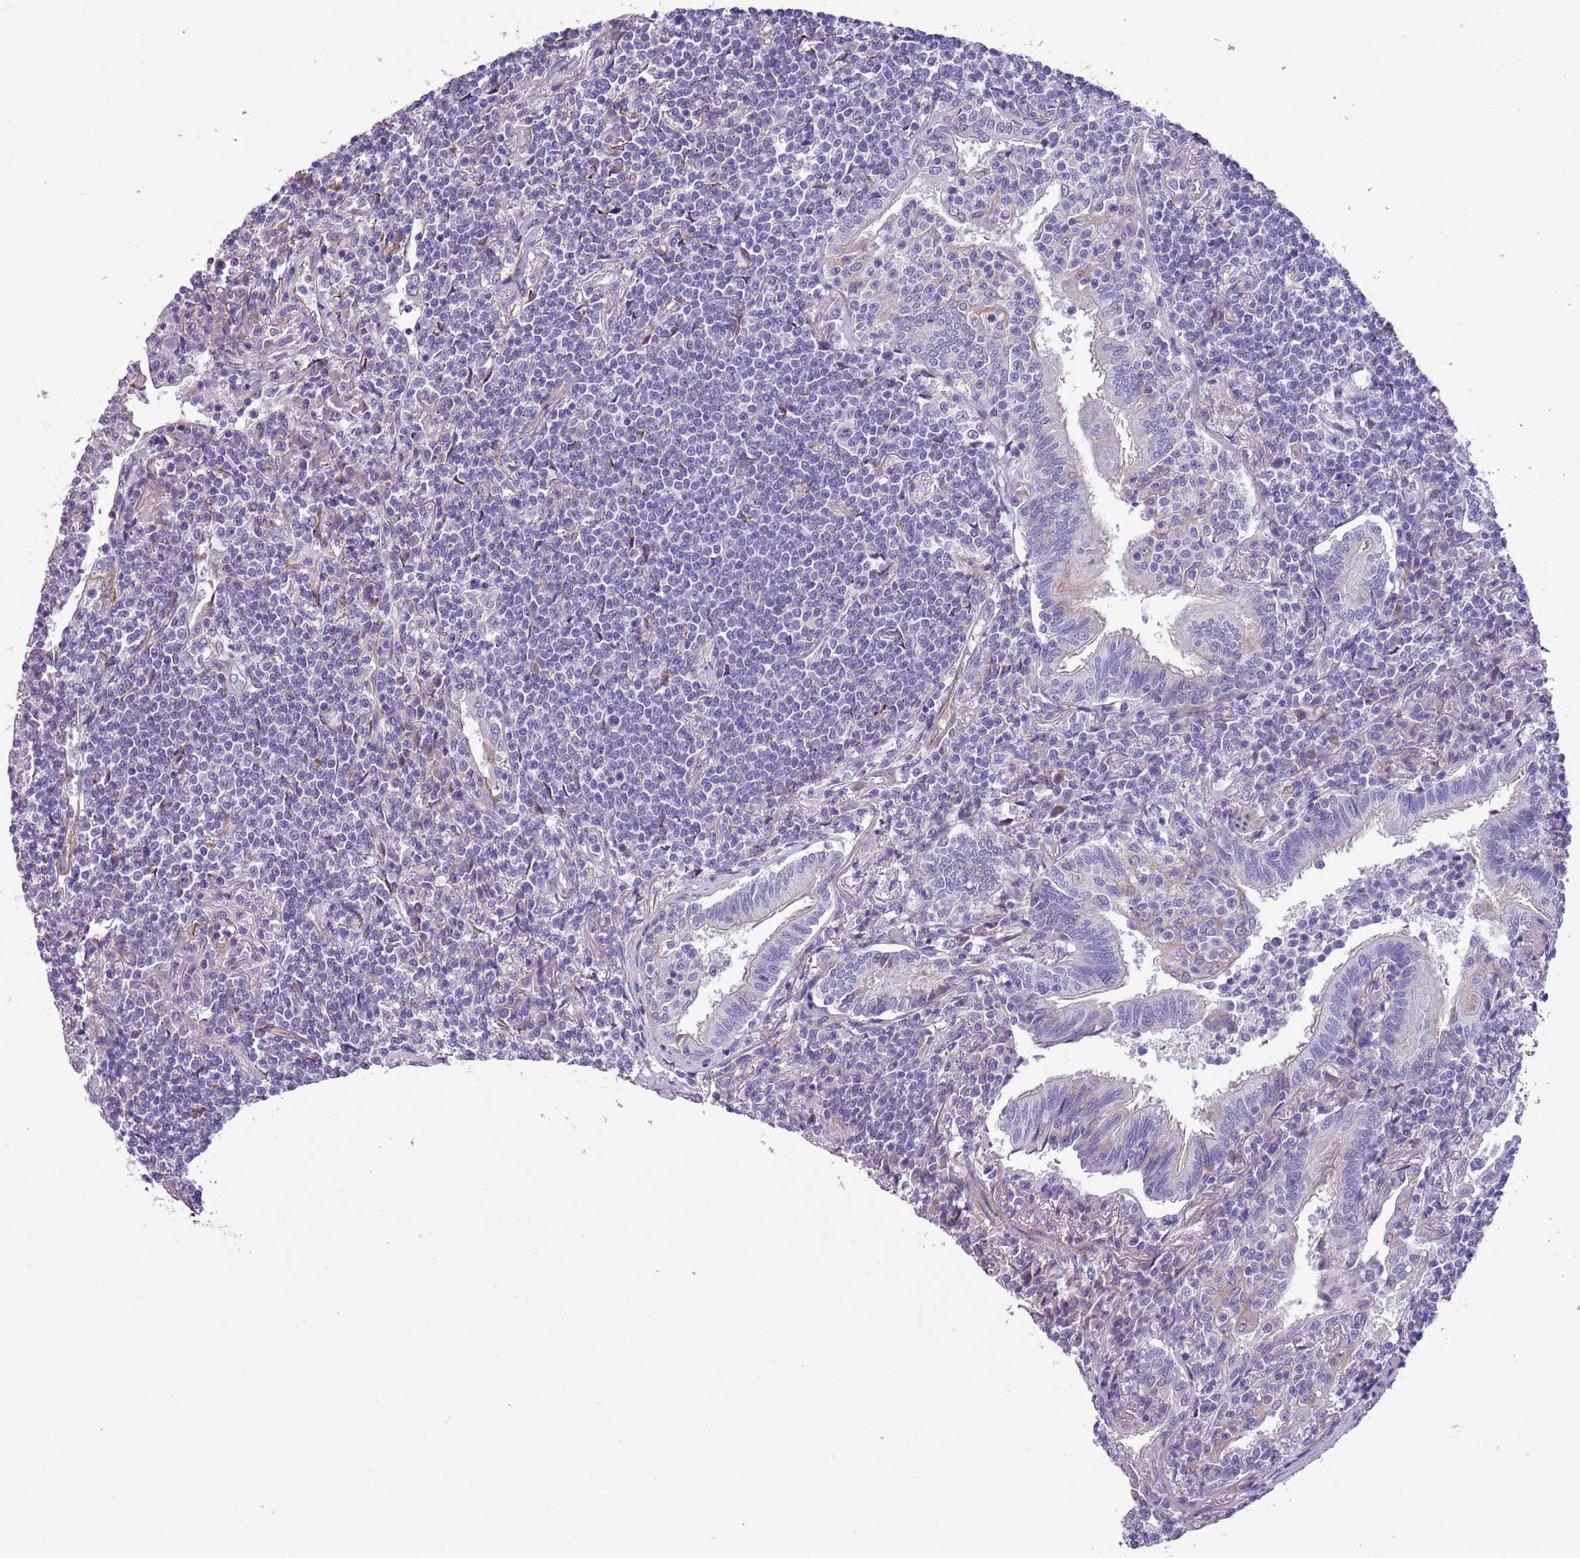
{"staining": {"intensity": "negative", "quantity": "none", "location": "none"}, "tissue": "lymphoma", "cell_type": "Tumor cells", "image_type": "cancer", "snomed": [{"axis": "morphology", "description": "Malignant lymphoma, non-Hodgkin's type, Low grade"}, {"axis": "topography", "description": "Lung"}], "caption": "This is an immunohistochemistry histopathology image of human low-grade malignant lymphoma, non-Hodgkin's type. There is no positivity in tumor cells.", "gene": "MRPL32", "patient": {"sex": "female", "age": 71}}